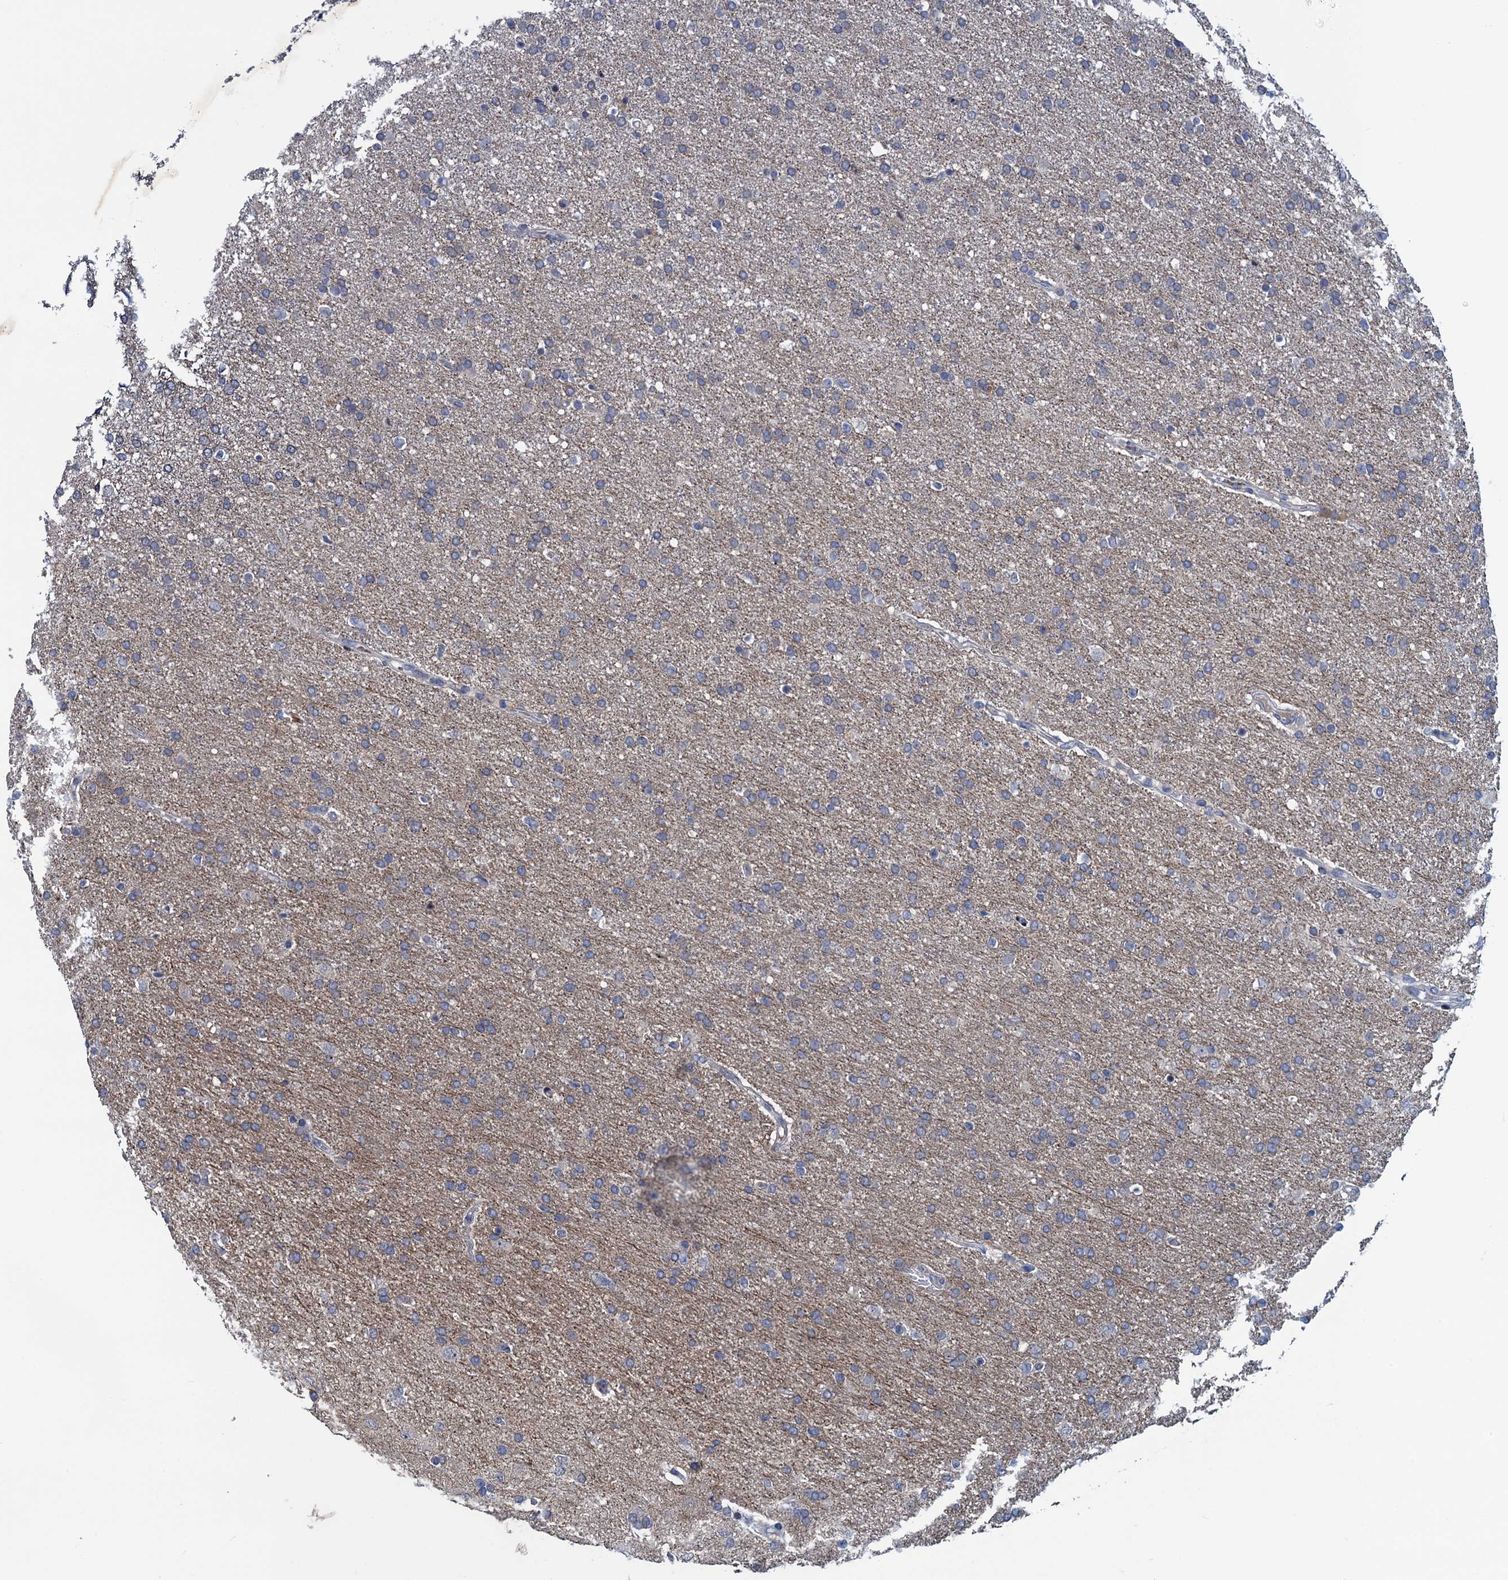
{"staining": {"intensity": "negative", "quantity": "none", "location": "none"}, "tissue": "glioma", "cell_type": "Tumor cells", "image_type": "cancer", "snomed": [{"axis": "morphology", "description": "Glioma, malignant, High grade"}, {"axis": "topography", "description": "Brain"}], "caption": "Immunohistochemistry histopathology image of neoplastic tissue: human glioma stained with DAB demonstrates no significant protein staining in tumor cells. (DAB (3,3'-diaminobenzidine) immunohistochemistry (IHC), high magnification).", "gene": "ATOSA", "patient": {"sex": "male", "age": 72}}